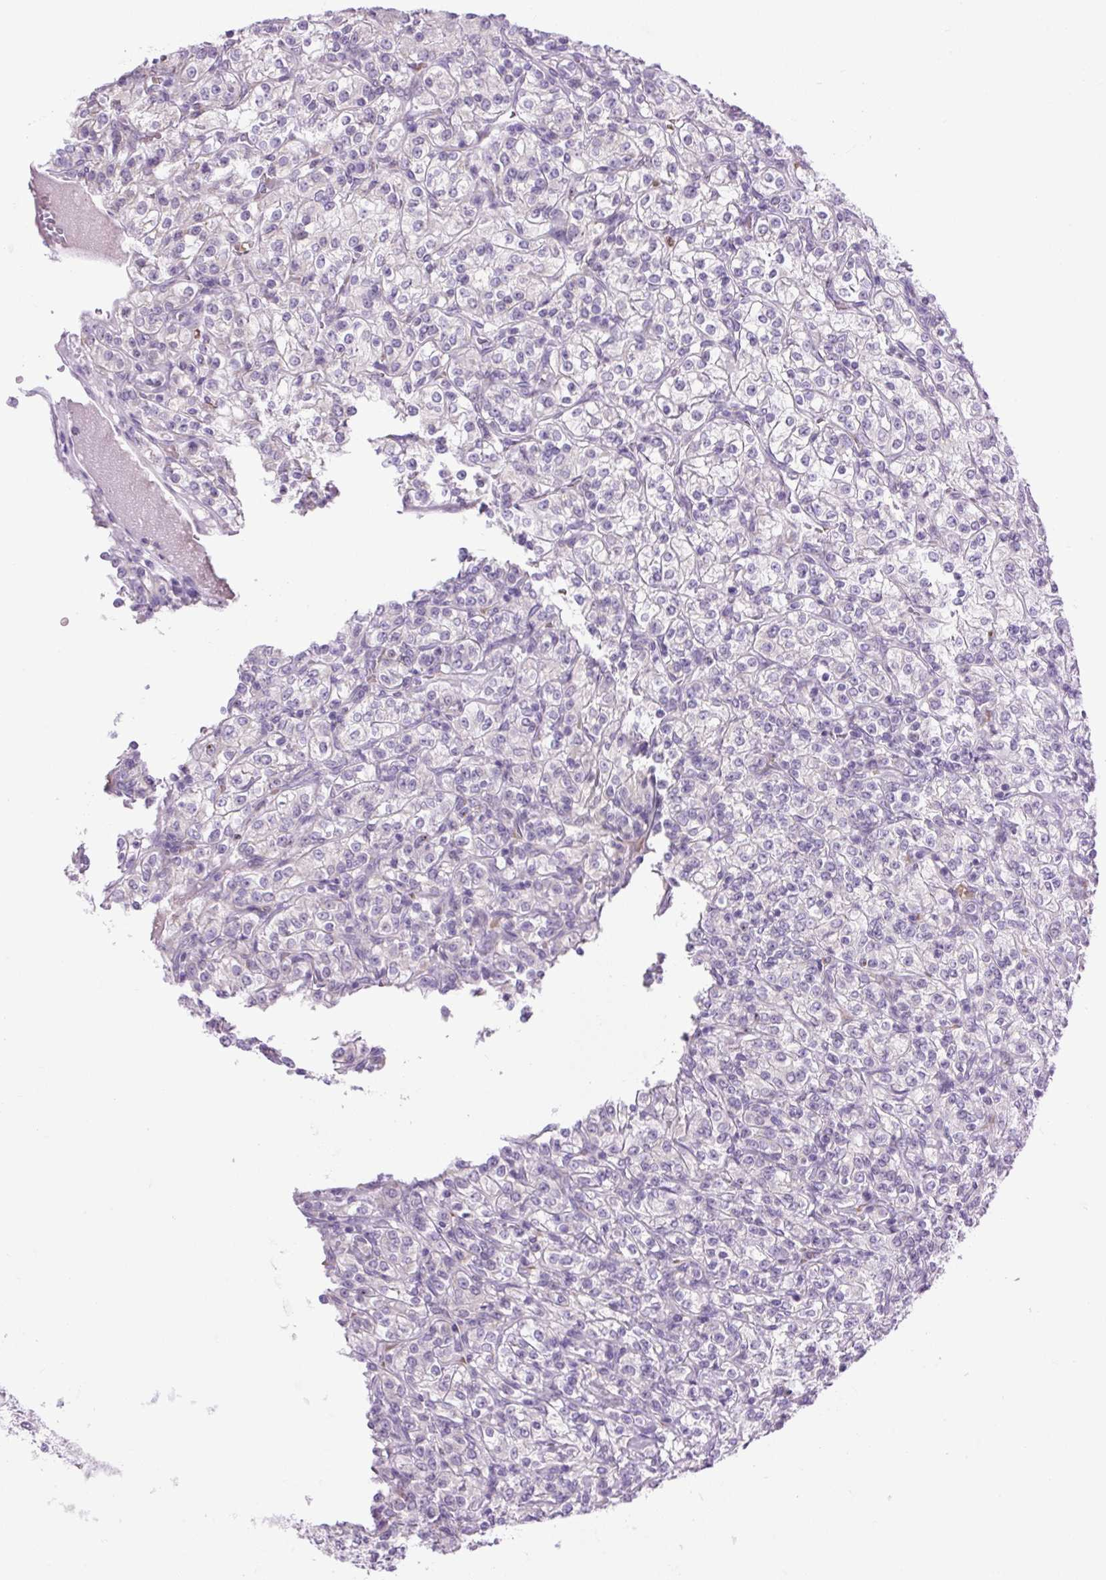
{"staining": {"intensity": "negative", "quantity": "none", "location": "none"}, "tissue": "renal cancer", "cell_type": "Tumor cells", "image_type": "cancer", "snomed": [{"axis": "morphology", "description": "Adenocarcinoma, NOS"}, {"axis": "topography", "description": "Kidney"}], "caption": "IHC micrograph of neoplastic tissue: human renal adenocarcinoma stained with DAB displays no significant protein expression in tumor cells.", "gene": "SCO2", "patient": {"sex": "male", "age": 77}}